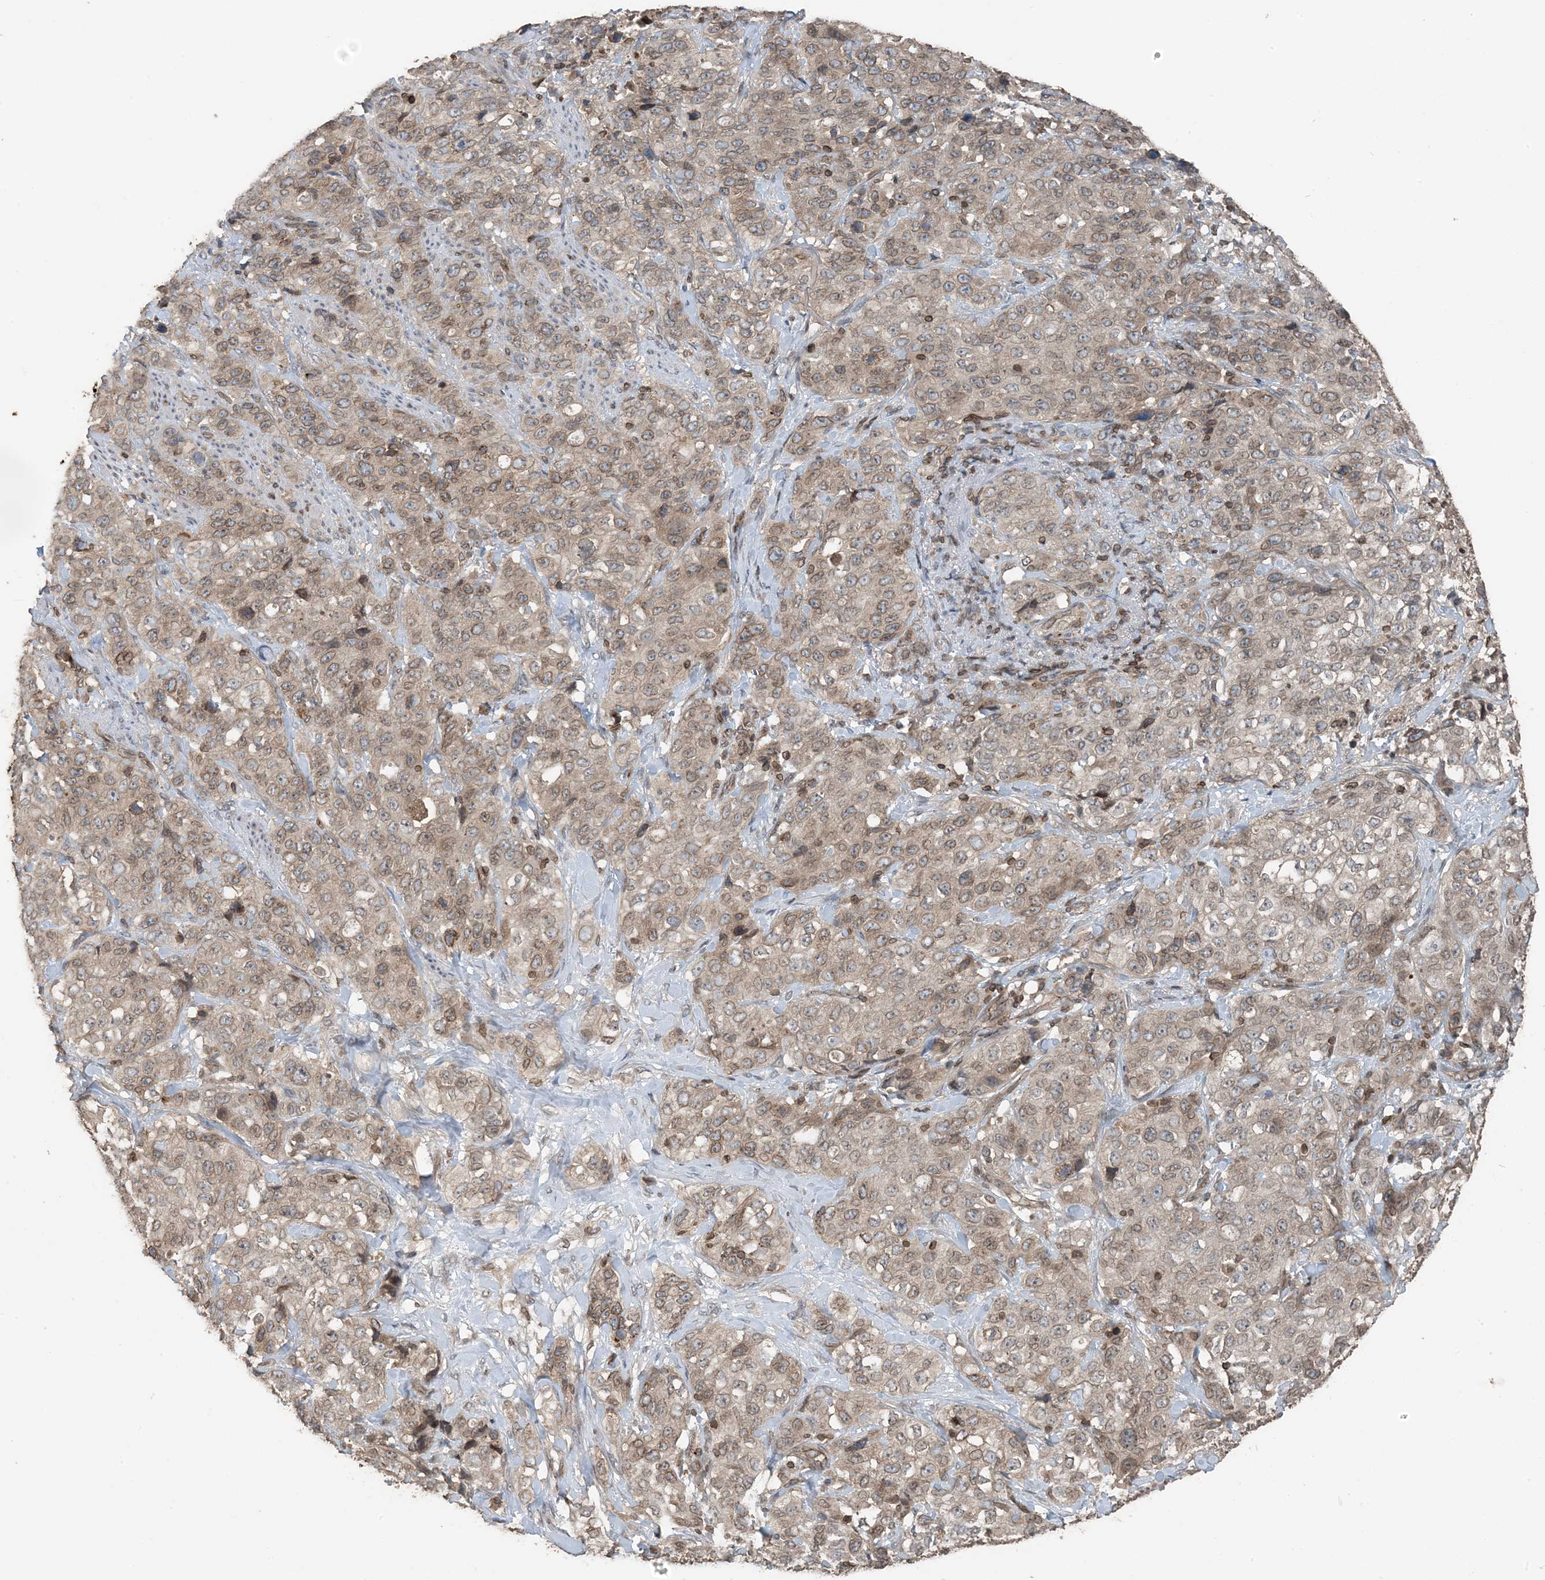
{"staining": {"intensity": "weak", "quantity": ">75%", "location": "cytoplasmic/membranous,nuclear"}, "tissue": "stomach cancer", "cell_type": "Tumor cells", "image_type": "cancer", "snomed": [{"axis": "morphology", "description": "Adenocarcinoma, NOS"}, {"axis": "topography", "description": "Stomach"}], "caption": "Tumor cells display low levels of weak cytoplasmic/membranous and nuclear staining in about >75% of cells in stomach cancer. The protein of interest is stained brown, and the nuclei are stained in blue (DAB (3,3'-diaminobenzidine) IHC with brightfield microscopy, high magnification).", "gene": "ZFAND2B", "patient": {"sex": "male", "age": 48}}